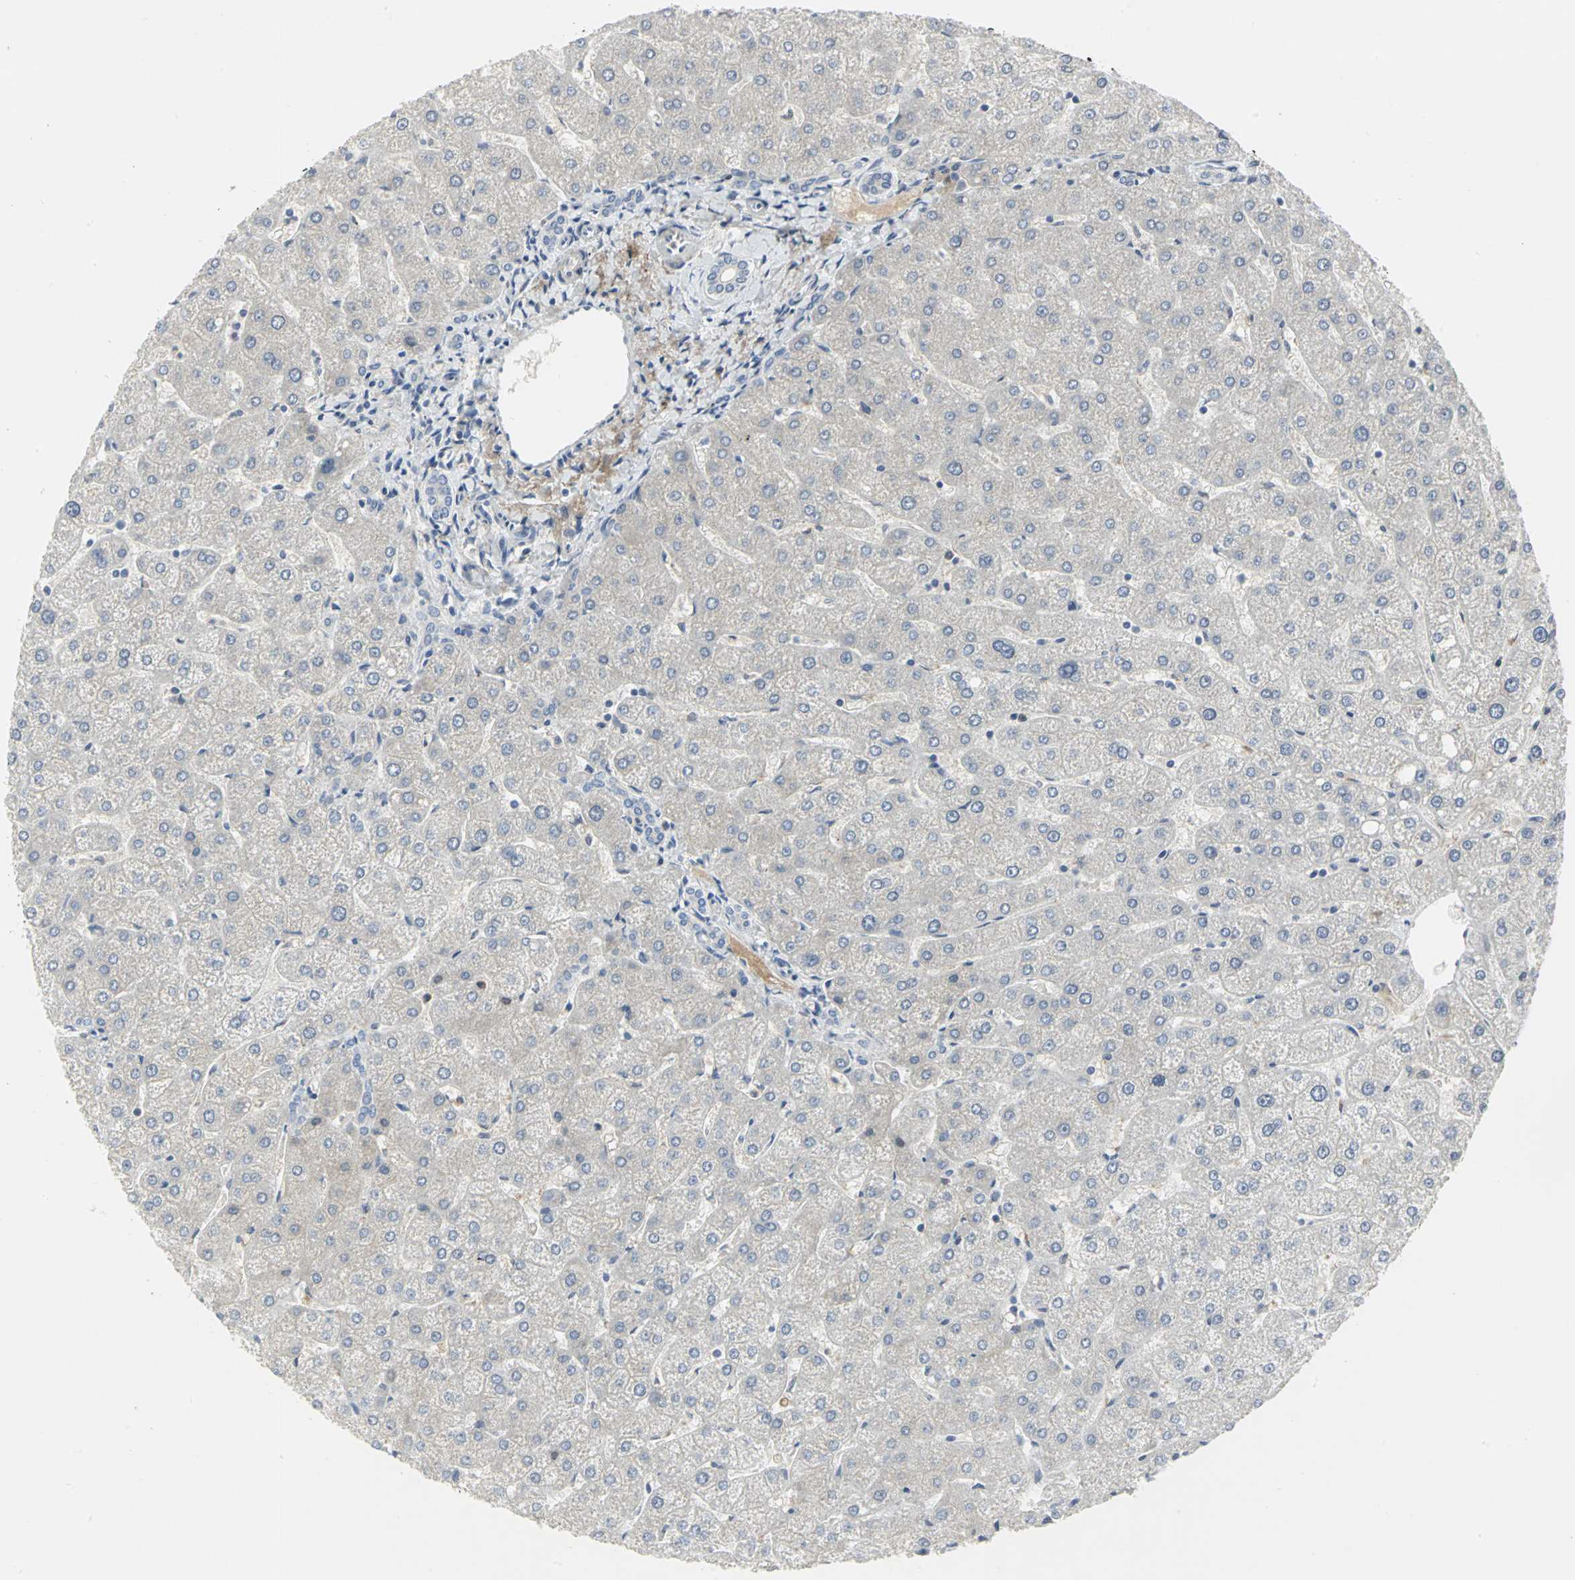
{"staining": {"intensity": "negative", "quantity": "none", "location": "none"}, "tissue": "liver", "cell_type": "Cholangiocytes", "image_type": "normal", "snomed": [{"axis": "morphology", "description": "Normal tissue, NOS"}, {"axis": "topography", "description": "Liver"}], "caption": "This image is of benign liver stained with immunohistochemistry (IHC) to label a protein in brown with the nuclei are counter-stained blue. There is no positivity in cholangiocytes. The staining was performed using DAB (3,3'-diaminobenzidine) to visualize the protein expression in brown, while the nuclei were stained in blue with hematoxylin (Magnification: 20x).", "gene": "ZIC1", "patient": {"sex": "male", "age": 67}}